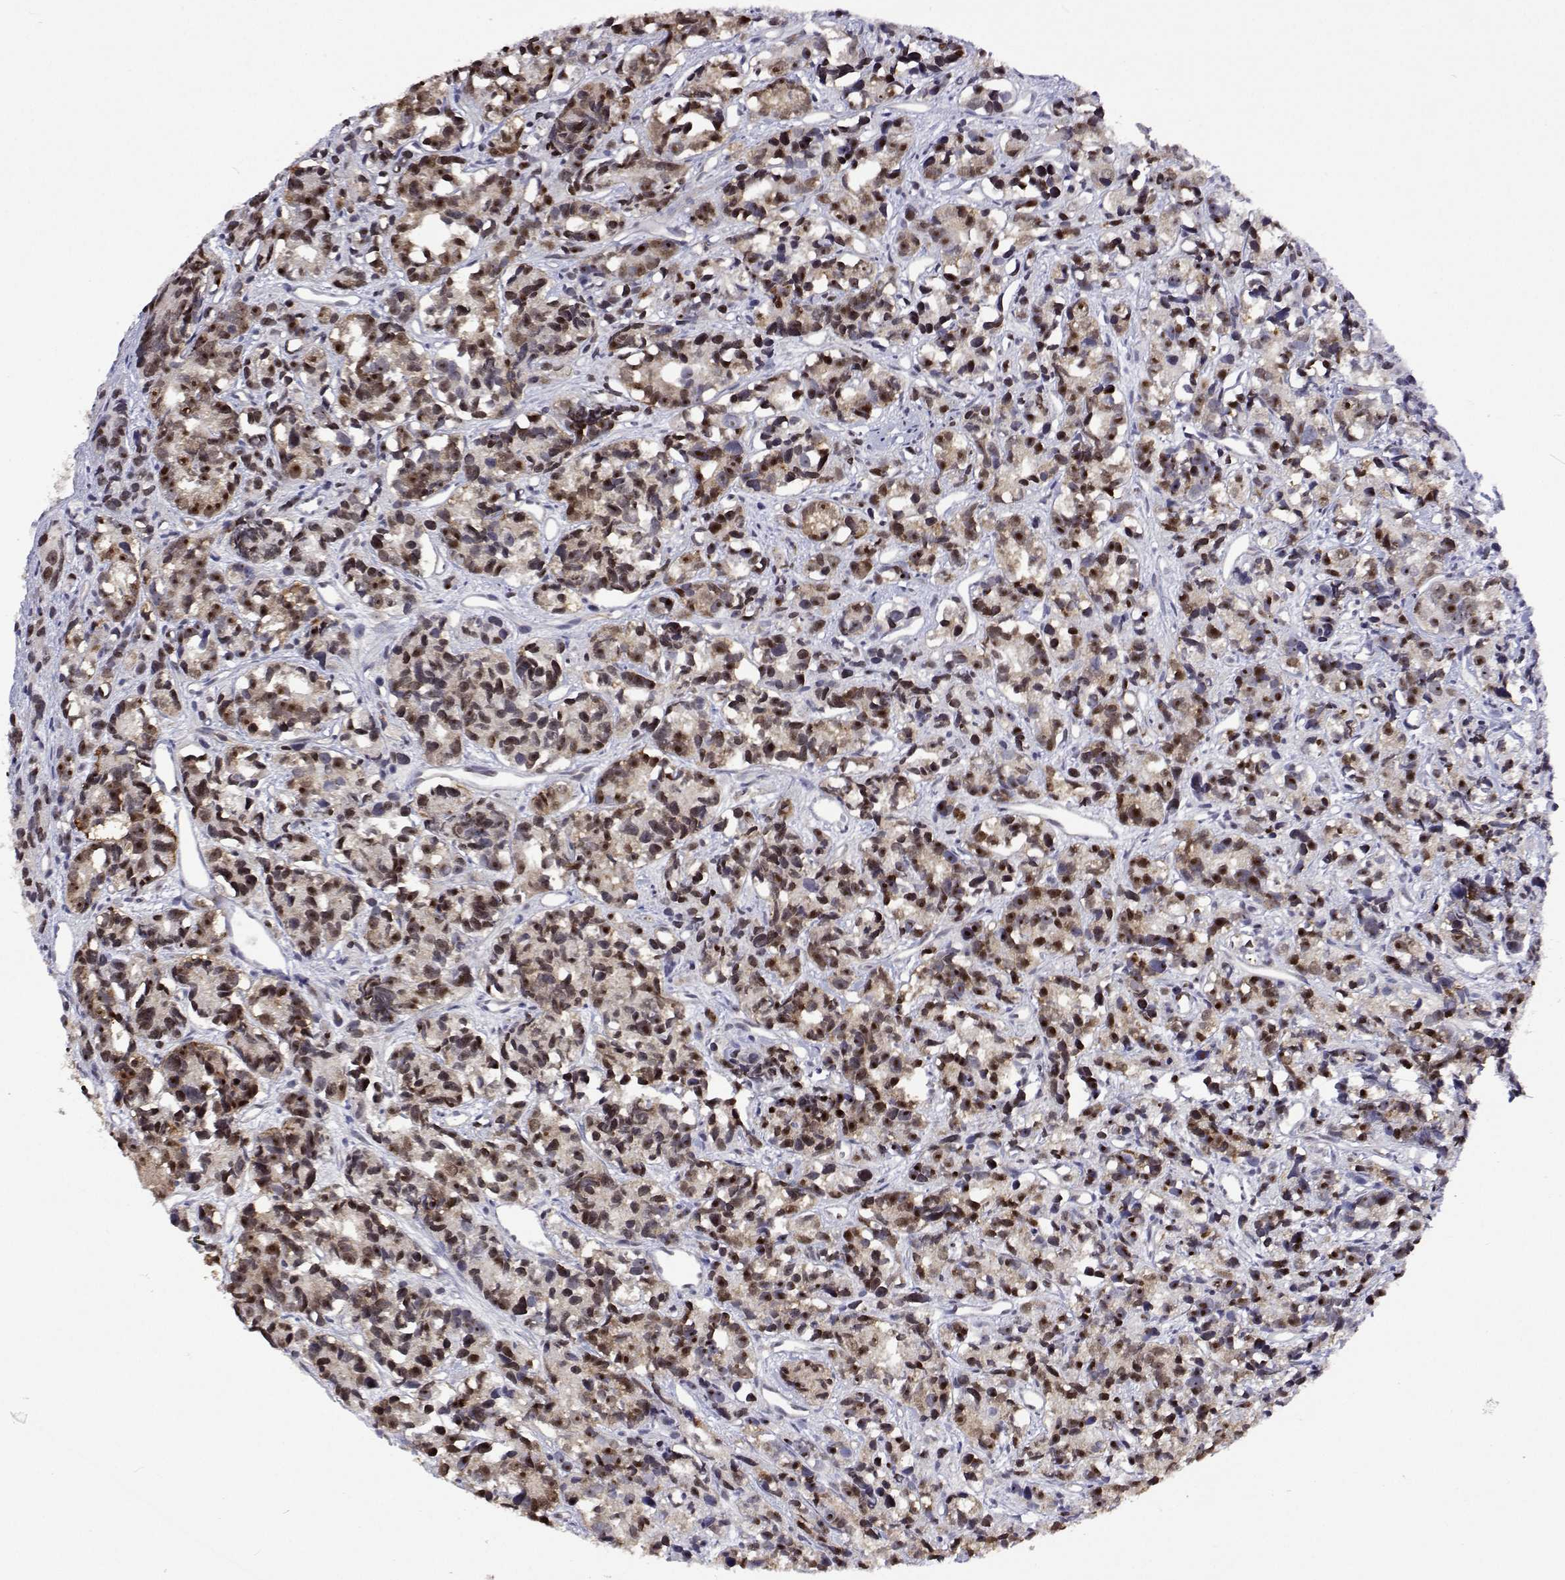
{"staining": {"intensity": "moderate", "quantity": "25%-75%", "location": "nuclear"}, "tissue": "prostate cancer", "cell_type": "Tumor cells", "image_type": "cancer", "snomed": [{"axis": "morphology", "description": "Adenocarcinoma, High grade"}, {"axis": "topography", "description": "Prostate"}], "caption": "High-grade adenocarcinoma (prostate) stained with a protein marker shows moderate staining in tumor cells.", "gene": "NHP2", "patient": {"sex": "male", "age": 77}}